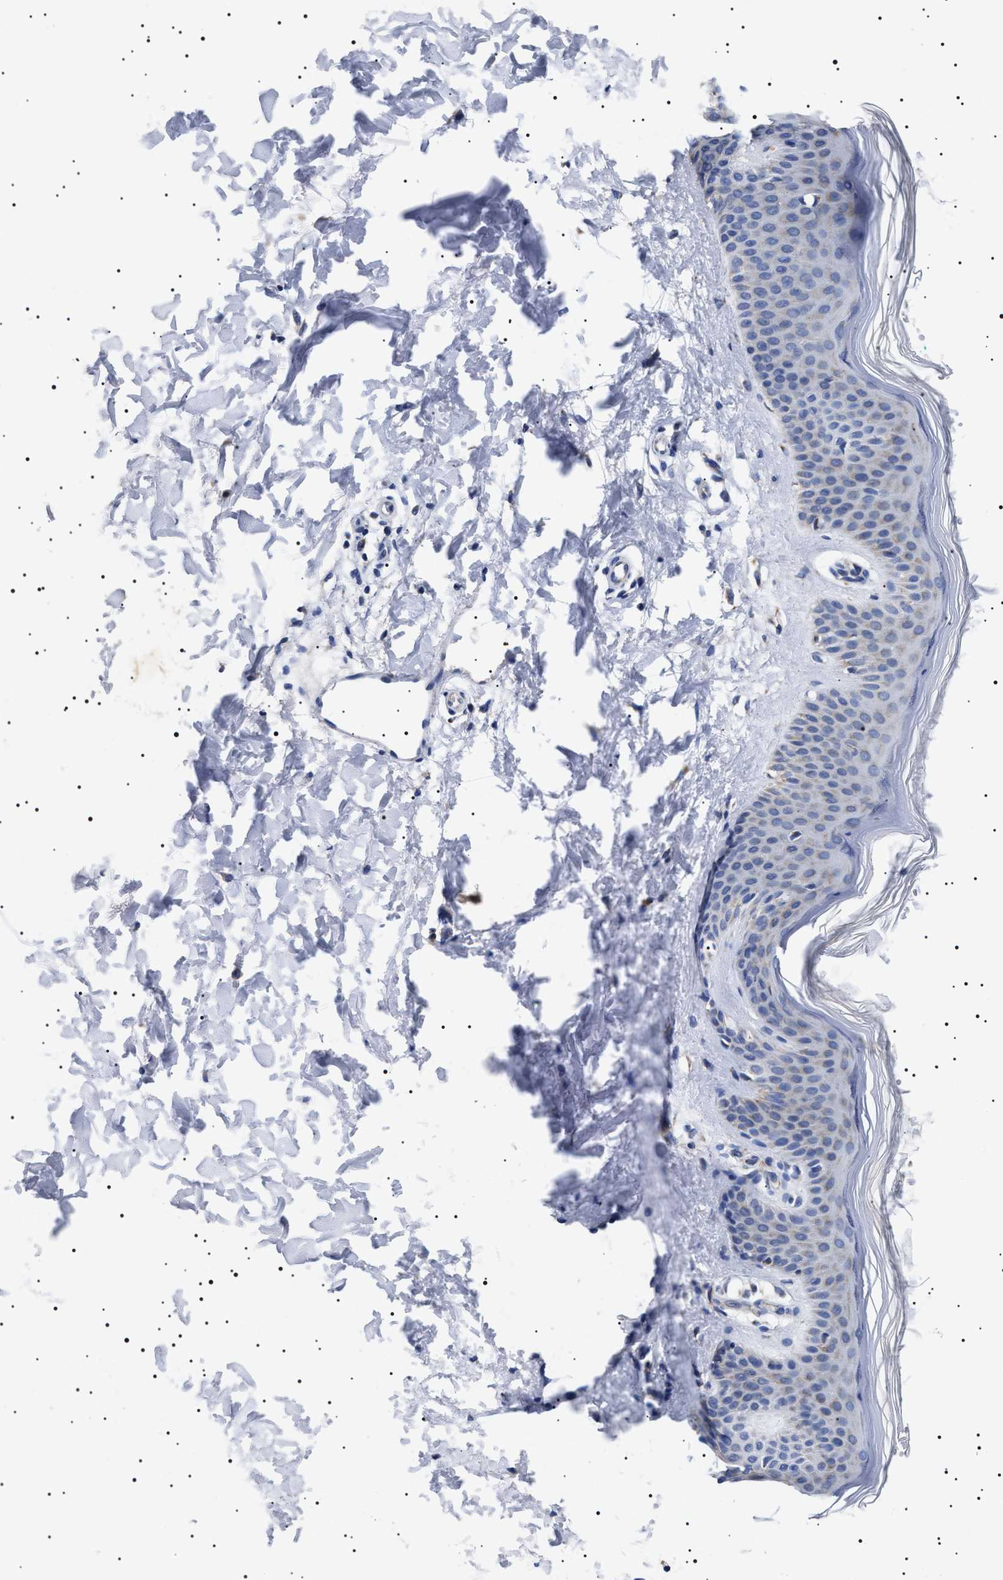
{"staining": {"intensity": "weak", "quantity": ">75%", "location": "cytoplasmic/membranous"}, "tissue": "skin", "cell_type": "Fibroblasts", "image_type": "normal", "snomed": [{"axis": "morphology", "description": "Normal tissue, NOS"}, {"axis": "morphology", "description": "Malignant melanoma, Metastatic site"}, {"axis": "topography", "description": "Skin"}], "caption": "The histopathology image shows immunohistochemical staining of normal skin. There is weak cytoplasmic/membranous expression is present in about >75% of fibroblasts.", "gene": "CHRDL2", "patient": {"sex": "male", "age": 41}}